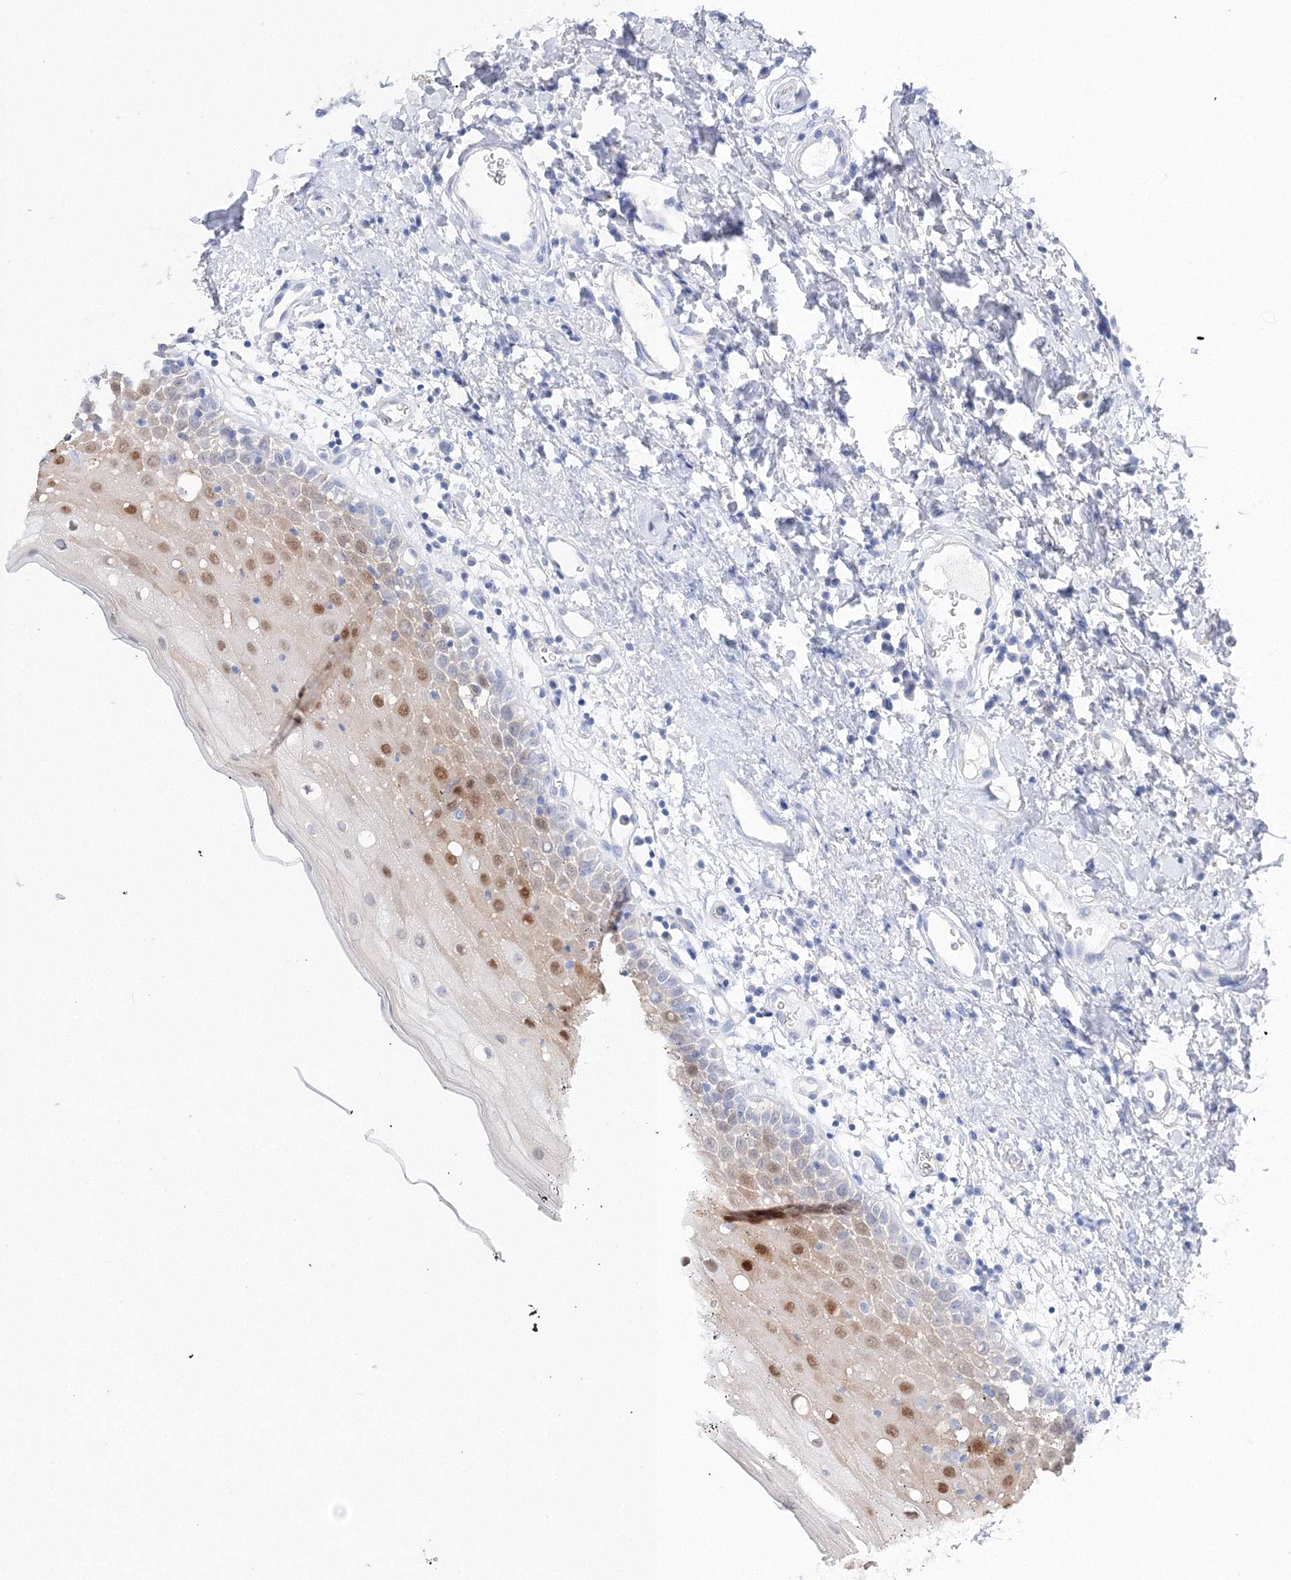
{"staining": {"intensity": "moderate", "quantity": "25%-75%", "location": "cytoplasmic/membranous,nuclear"}, "tissue": "oral mucosa", "cell_type": "Squamous epithelial cells", "image_type": "normal", "snomed": [{"axis": "morphology", "description": "Normal tissue, NOS"}, {"axis": "topography", "description": "Oral tissue"}], "caption": "Protein staining by IHC shows moderate cytoplasmic/membranous,nuclear expression in about 25%-75% of squamous epithelial cells in normal oral mucosa. The protein of interest is stained brown, and the nuclei are stained in blue (DAB (3,3'-diaminobenzidine) IHC with brightfield microscopy, high magnification).", "gene": "HMGCS1", "patient": {"sex": "male", "age": 74}}